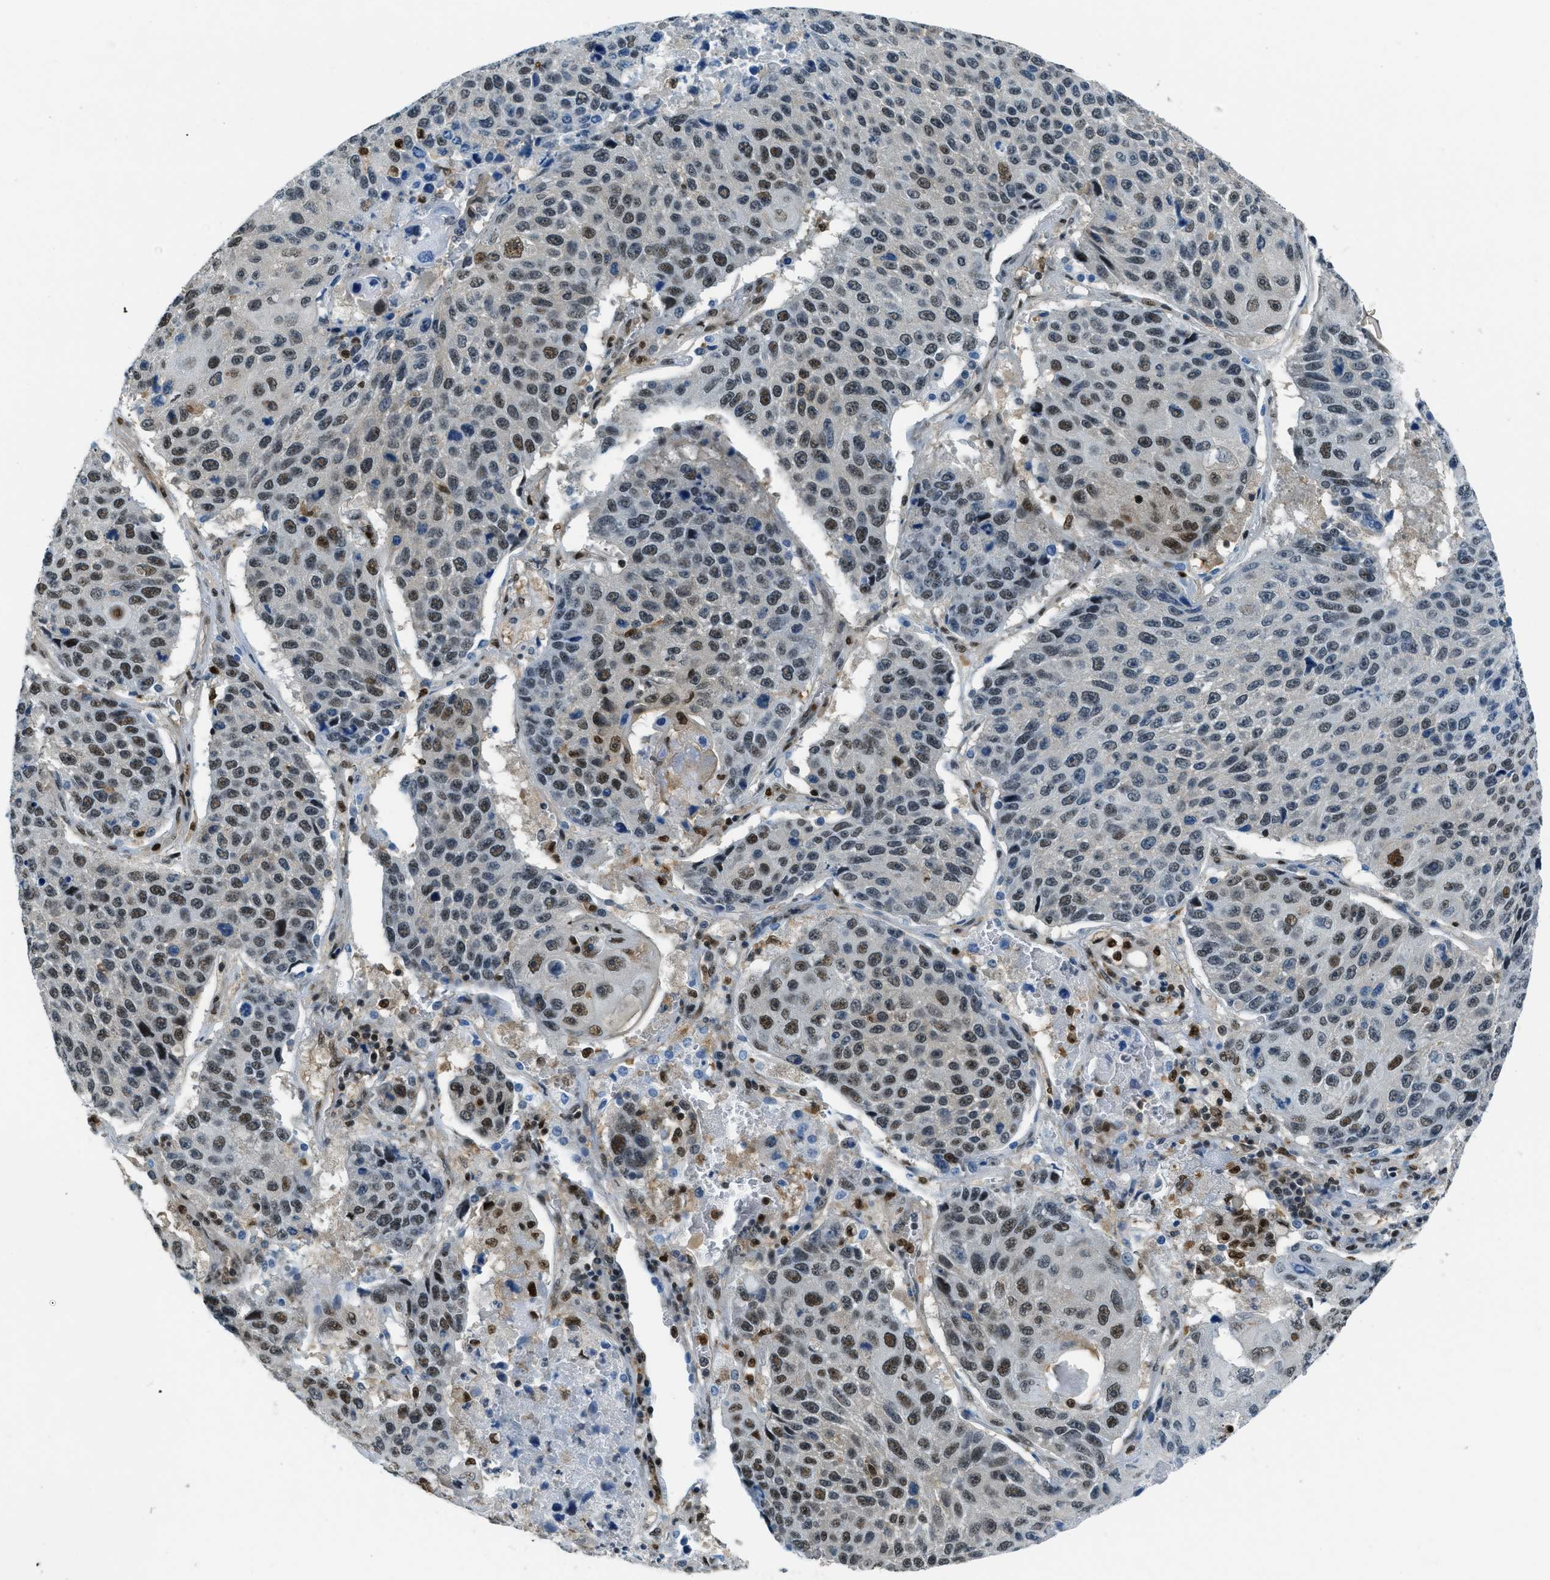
{"staining": {"intensity": "moderate", "quantity": "25%-75%", "location": "nuclear"}, "tissue": "lung cancer", "cell_type": "Tumor cells", "image_type": "cancer", "snomed": [{"axis": "morphology", "description": "Squamous cell carcinoma, NOS"}, {"axis": "topography", "description": "Lung"}], "caption": "Immunohistochemical staining of lung squamous cell carcinoma reveals moderate nuclear protein positivity in about 25%-75% of tumor cells. The protein of interest is stained brown, and the nuclei are stained in blue (DAB IHC with brightfield microscopy, high magnification).", "gene": "OGFR", "patient": {"sex": "male", "age": 61}}